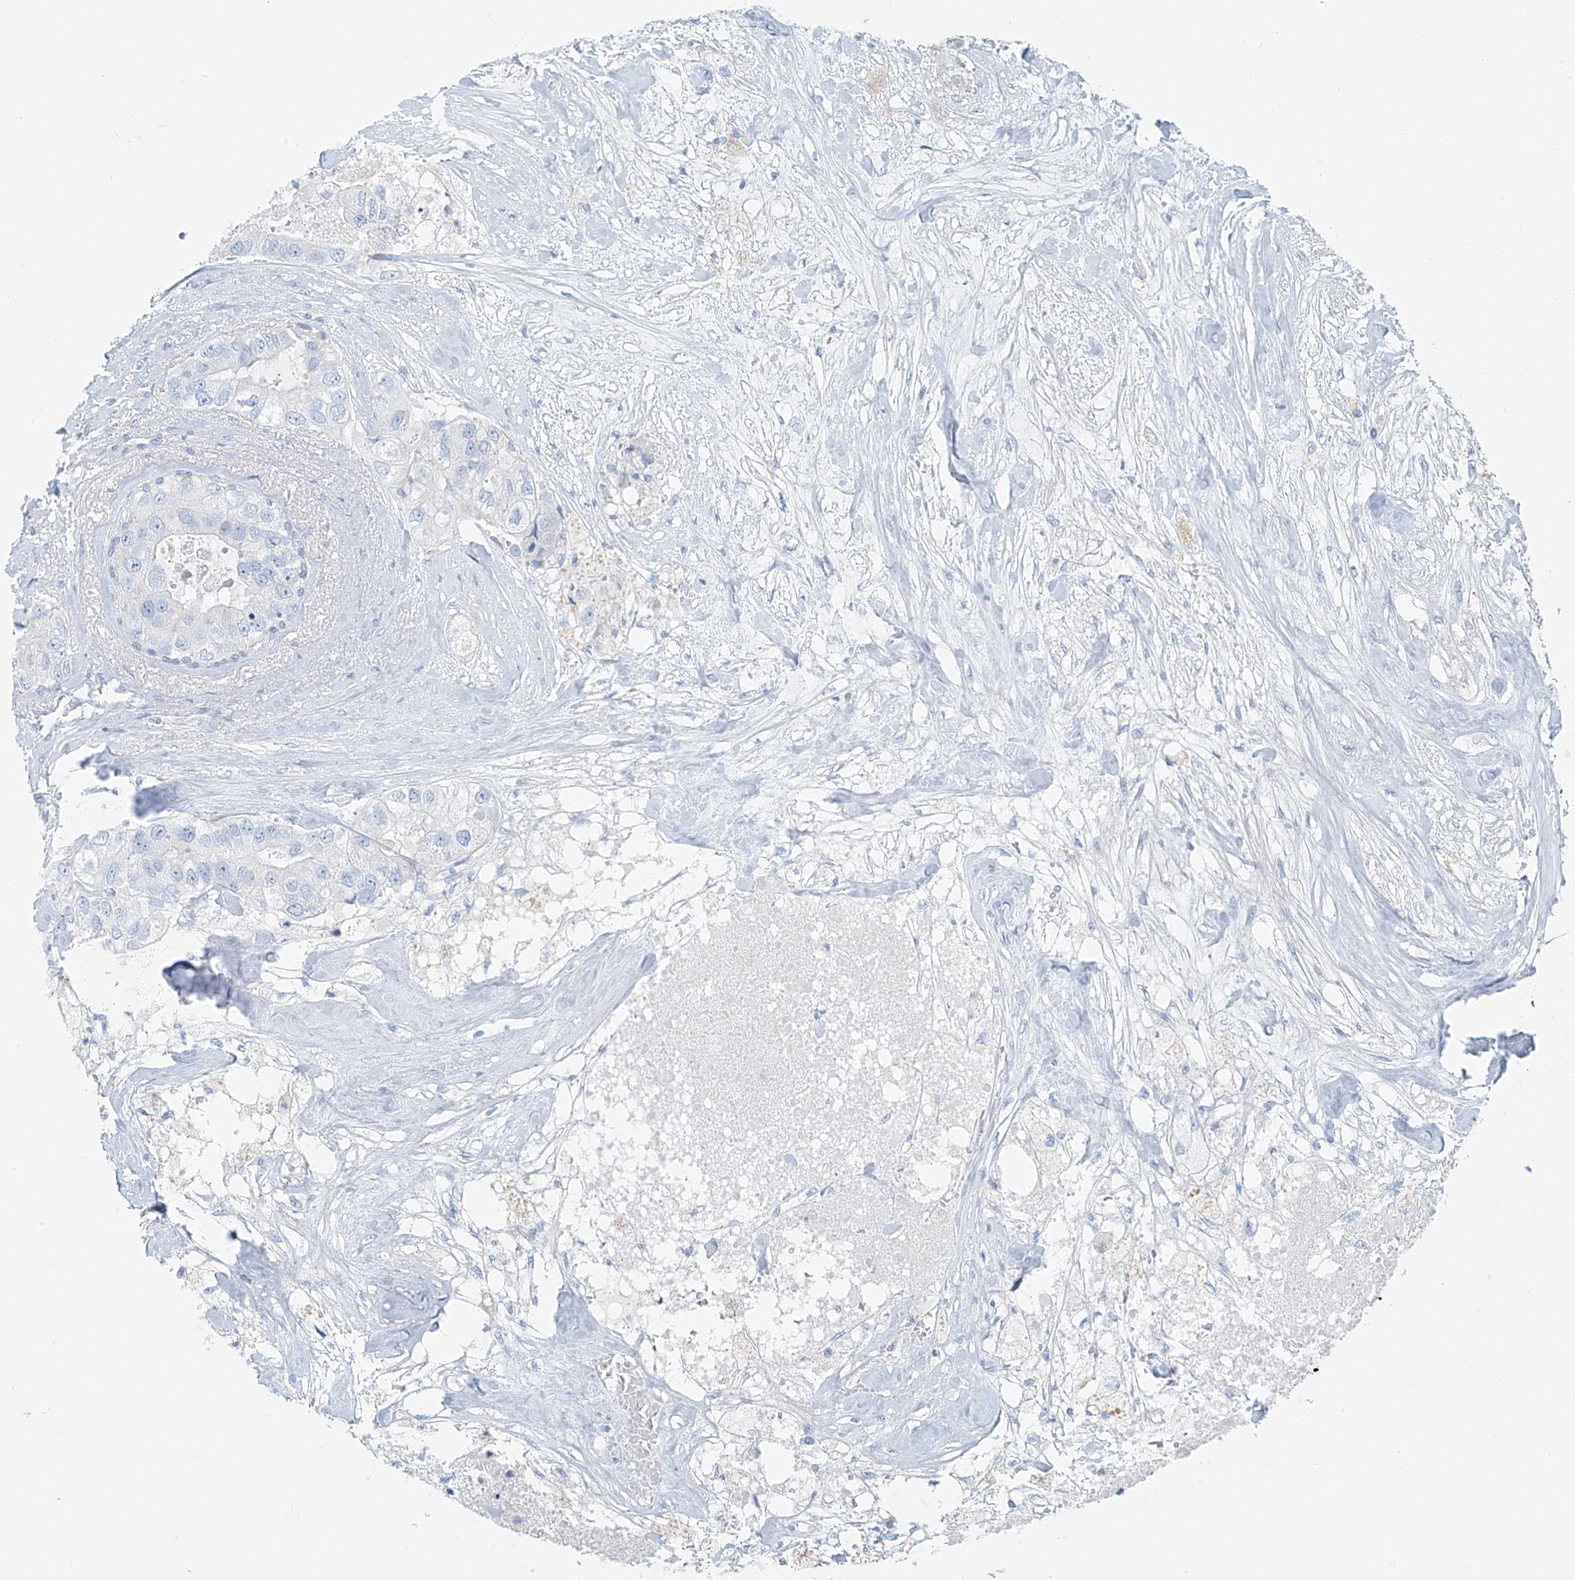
{"staining": {"intensity": "negative", "quantity": "none", "location": "none"}, "tissue": "breast cancer", "cell_type": "Tumor cells", "image_type": "cancer", "snomed": [{"axis": "morphology", "description": "Duct carcinoma"}, {"axis": "topography", "description": "Breast"}], "caption": "DAB (3,3'-diaminobenzidine) immunohistochemical staining of human breast cancer (infiltrating ductal carcinoma) reveals no significant staining in tumor cells.", "gene": "C1orf87", "patient": {"sex": "female", "age": 62}}